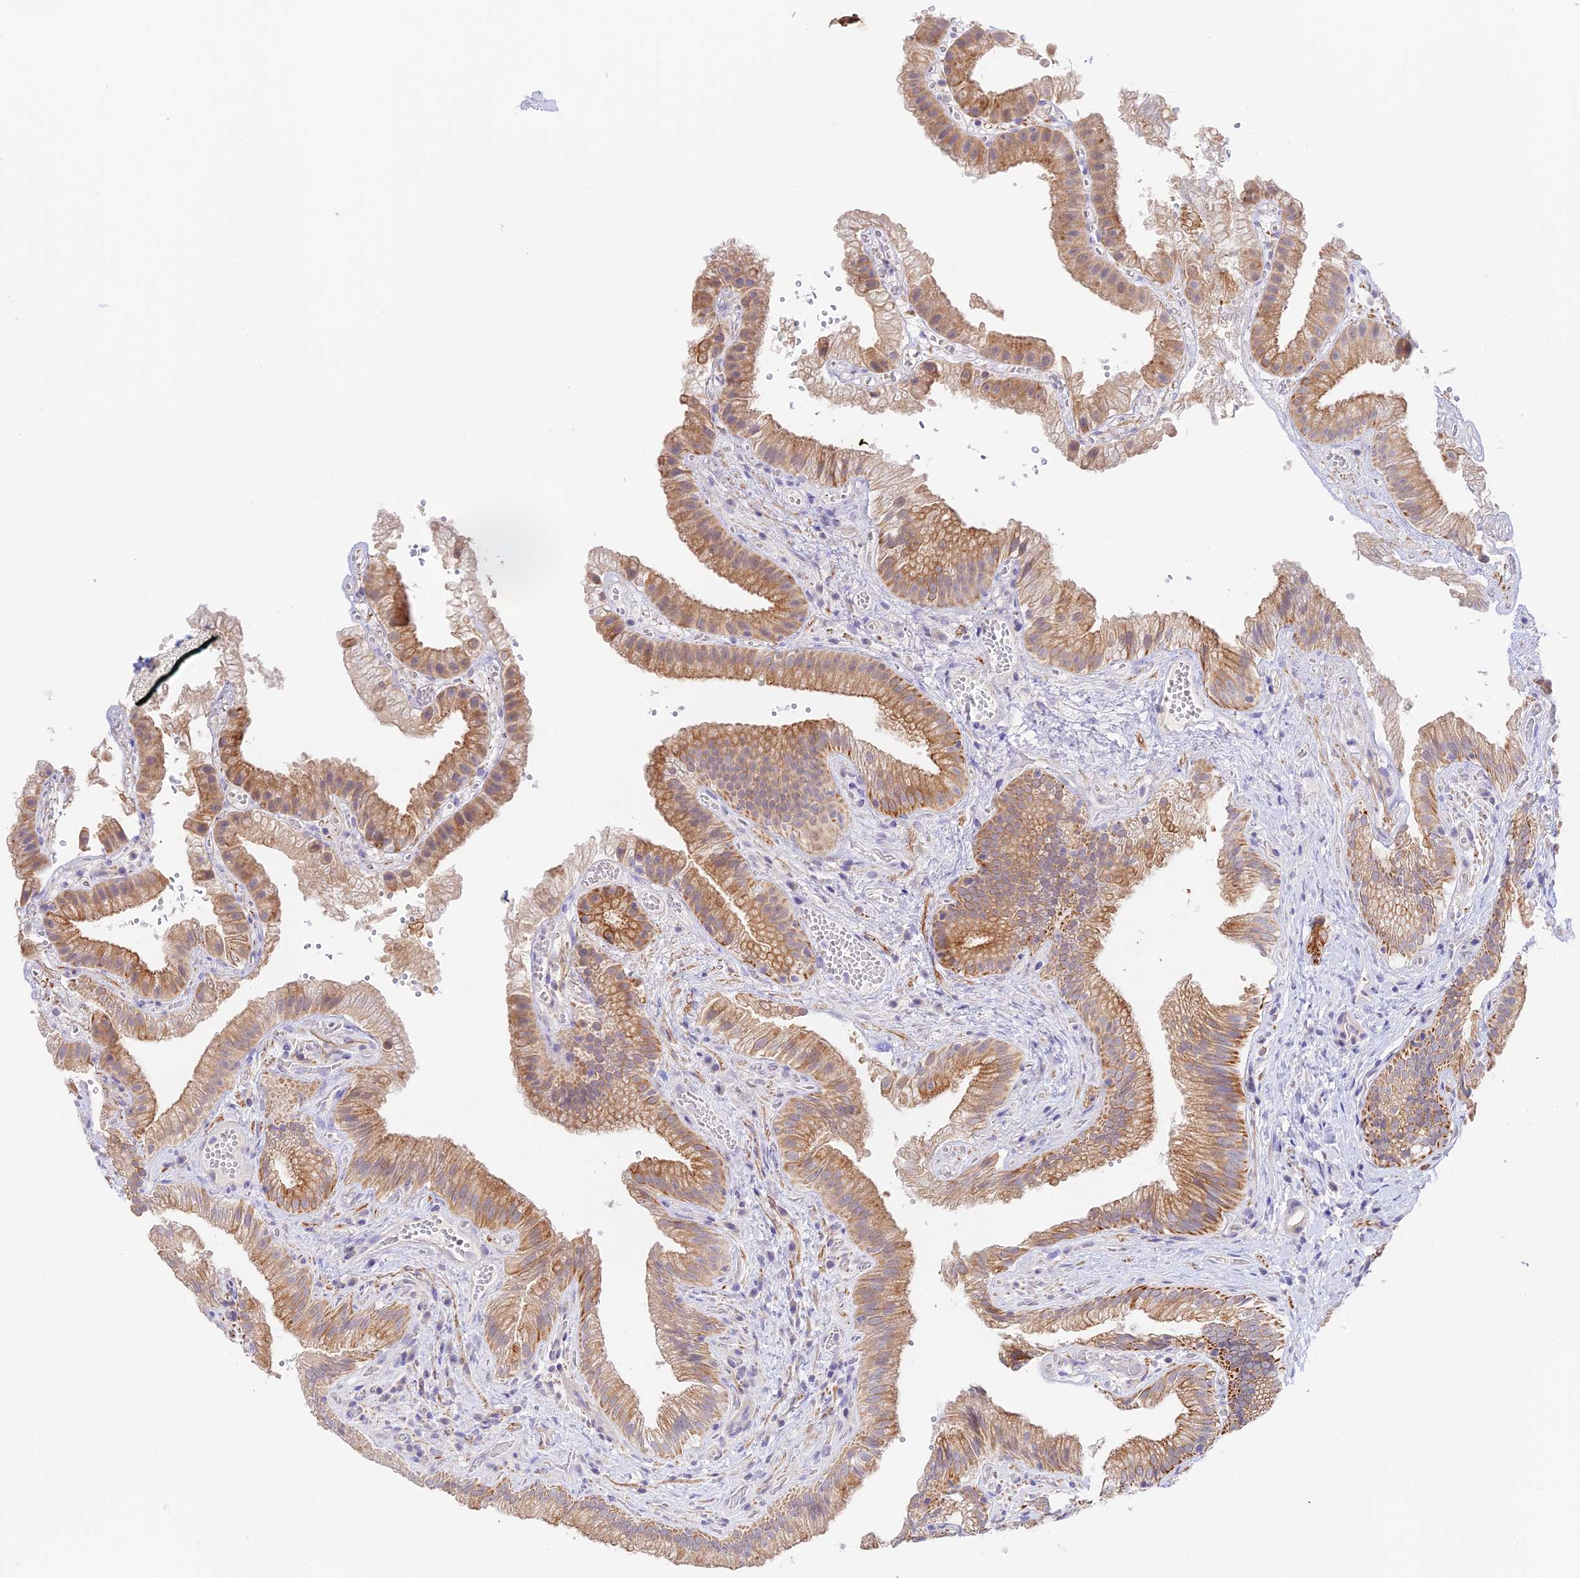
{"staining": {"intensity": "moderate", "quantity": ">75%", "location": "cytoplasmic/membranous"}, "tissue": "gallbladder", "cell_type": "Glandular cells", "image_type": "normal", "snomed": [{"axis": "morphology", "description": "Normal tissue, NOS"}, {"axis": "topography", "description": "Gallbladder"}], "caption": "A high-resolution image shows IHC staining of normal gallbladder, which shows moderate cytoplasmic/membranous staining in about >75% of glandular cells.", "gene": "CAMSAP3", "patient": {"sex": "female", "age": 30}}